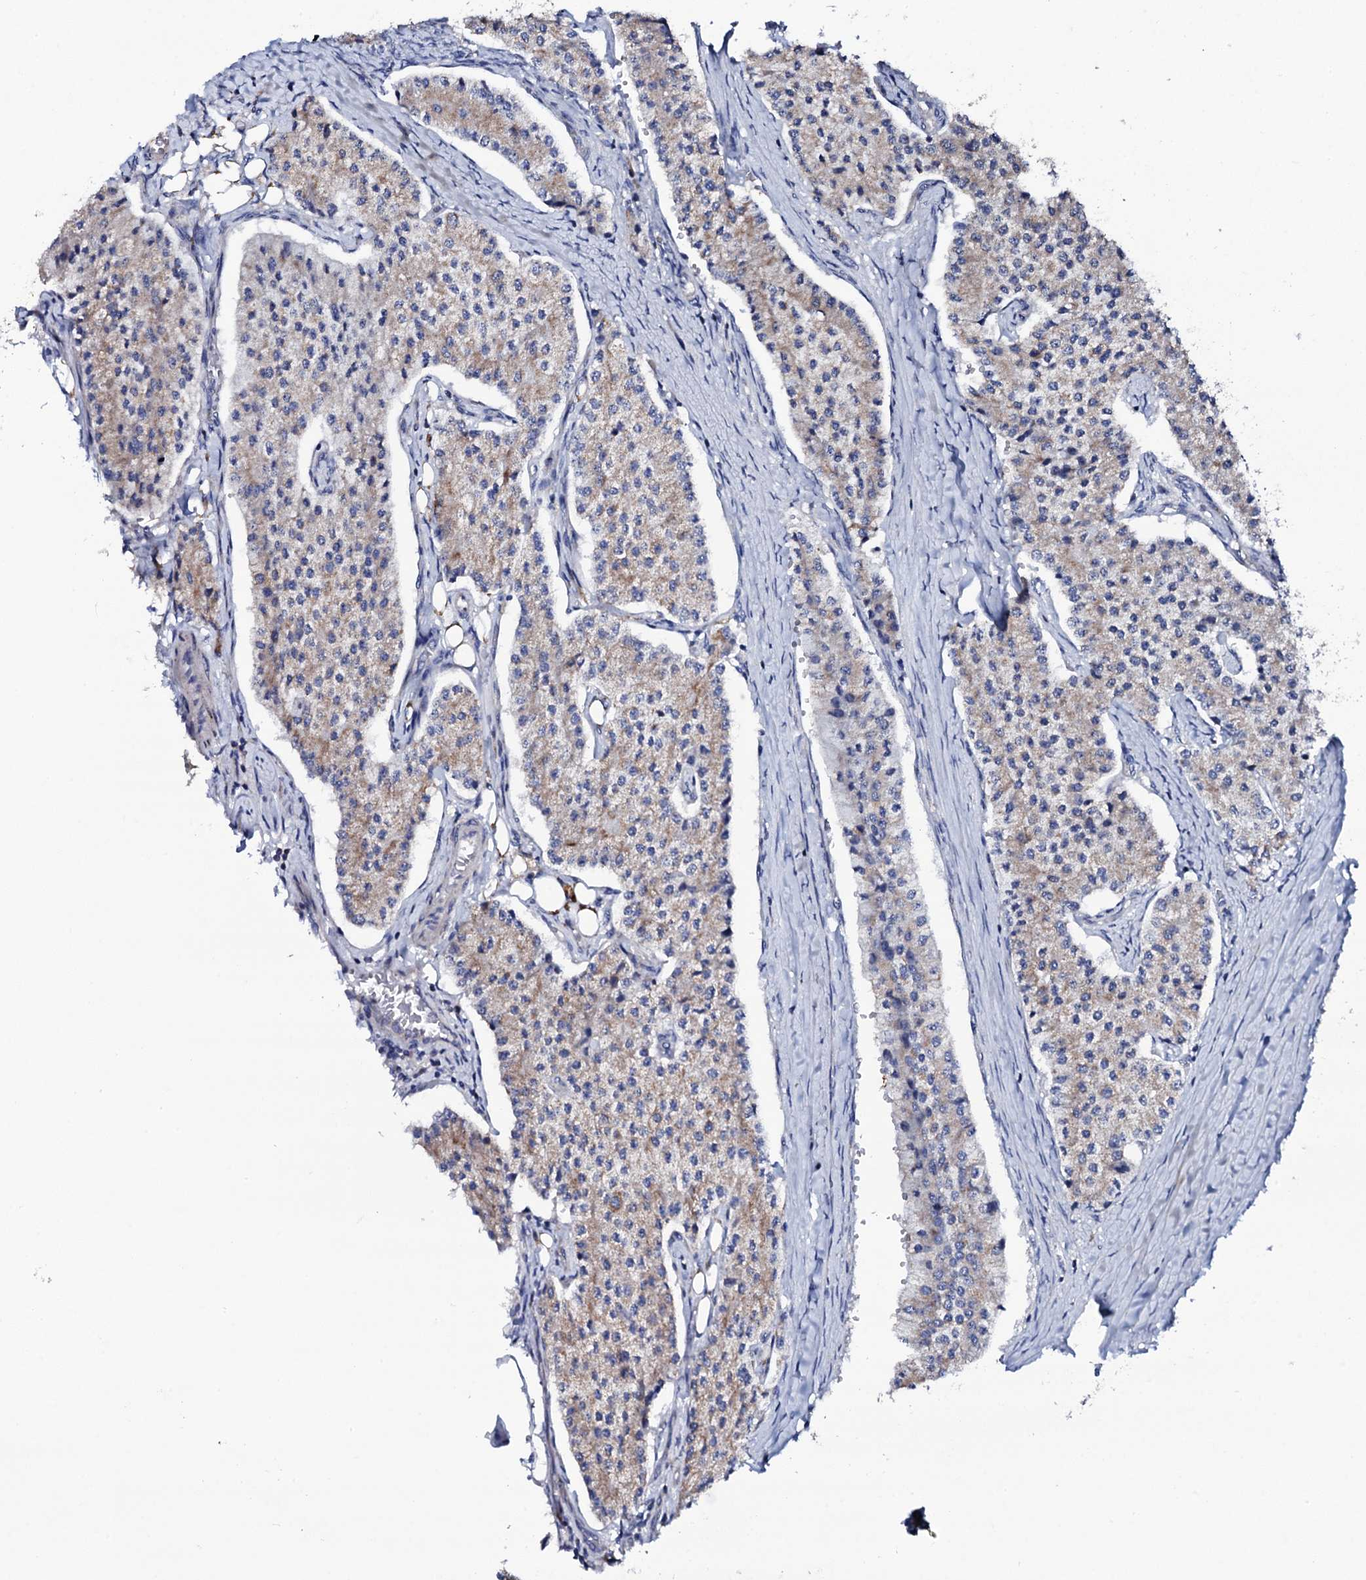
{"staining": {"intensity": "moderate", "quantity": "<25%", "location": "cytoplasmic/membranous"}, "tissue": "carcinoid", "cell_type": "Tumor cells", "image_type": "cancer", "snomed": [{"axis": "morphology", "description": "Carcinoid, malignant, NOS"}, {"axis": "topography", "description": "Colon"}], "caption": "IHC staining of carcinoid (malignant), which reveals low levels of moderate cytoplasmic/membranous expression in approximately <25% of tumor cells indicating moderate cytoplasmic/membranous protein expression. The staining was performed using DAB (brown) for protein detection and nuclei were counterstained in hematoxylin (blue).", "gene": "TCAF2", "patient": {"sex": "female", "age": 52}}